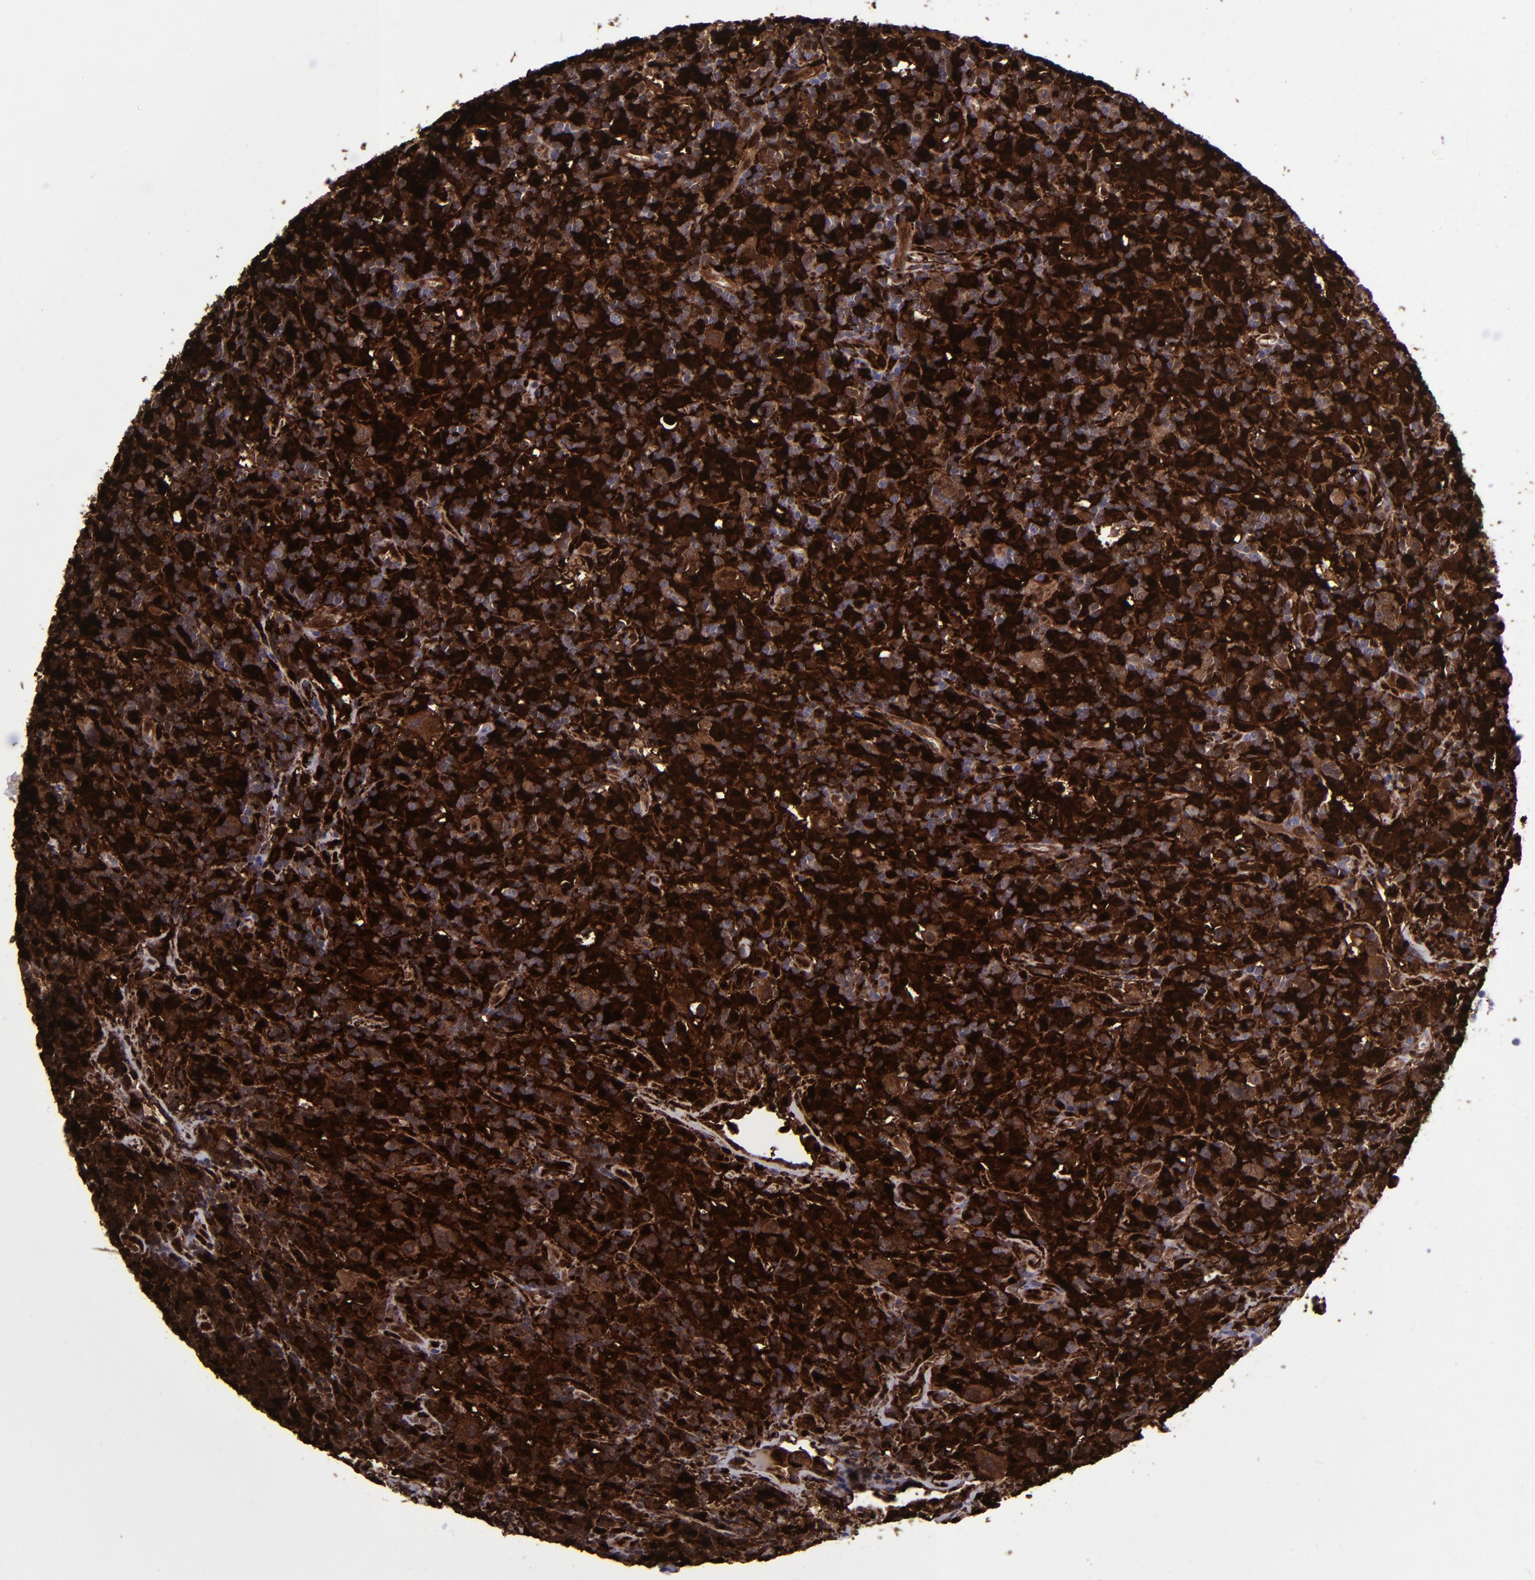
{"staining": {"intensity": "strong", "quantity": ">75%", "location": "cytoplasmic/membranous,nuclear"}, "tissue": "lymphoma", "cell_type": "Tumor cells", "image_type": "cancer", "snomed": [{"axis": "morphology", "description": "Hodgkin's disease, NOS"}, {"axis": "topography", "description": "Lymph node"}], "caption": "Protein staining exhibits strong cytoplasmic/membranous and nuclear positivity in about >75% of tumor cells in lymphoma.", "gene": "TYMP", "patient": {"sex": "male", "age": 46}}